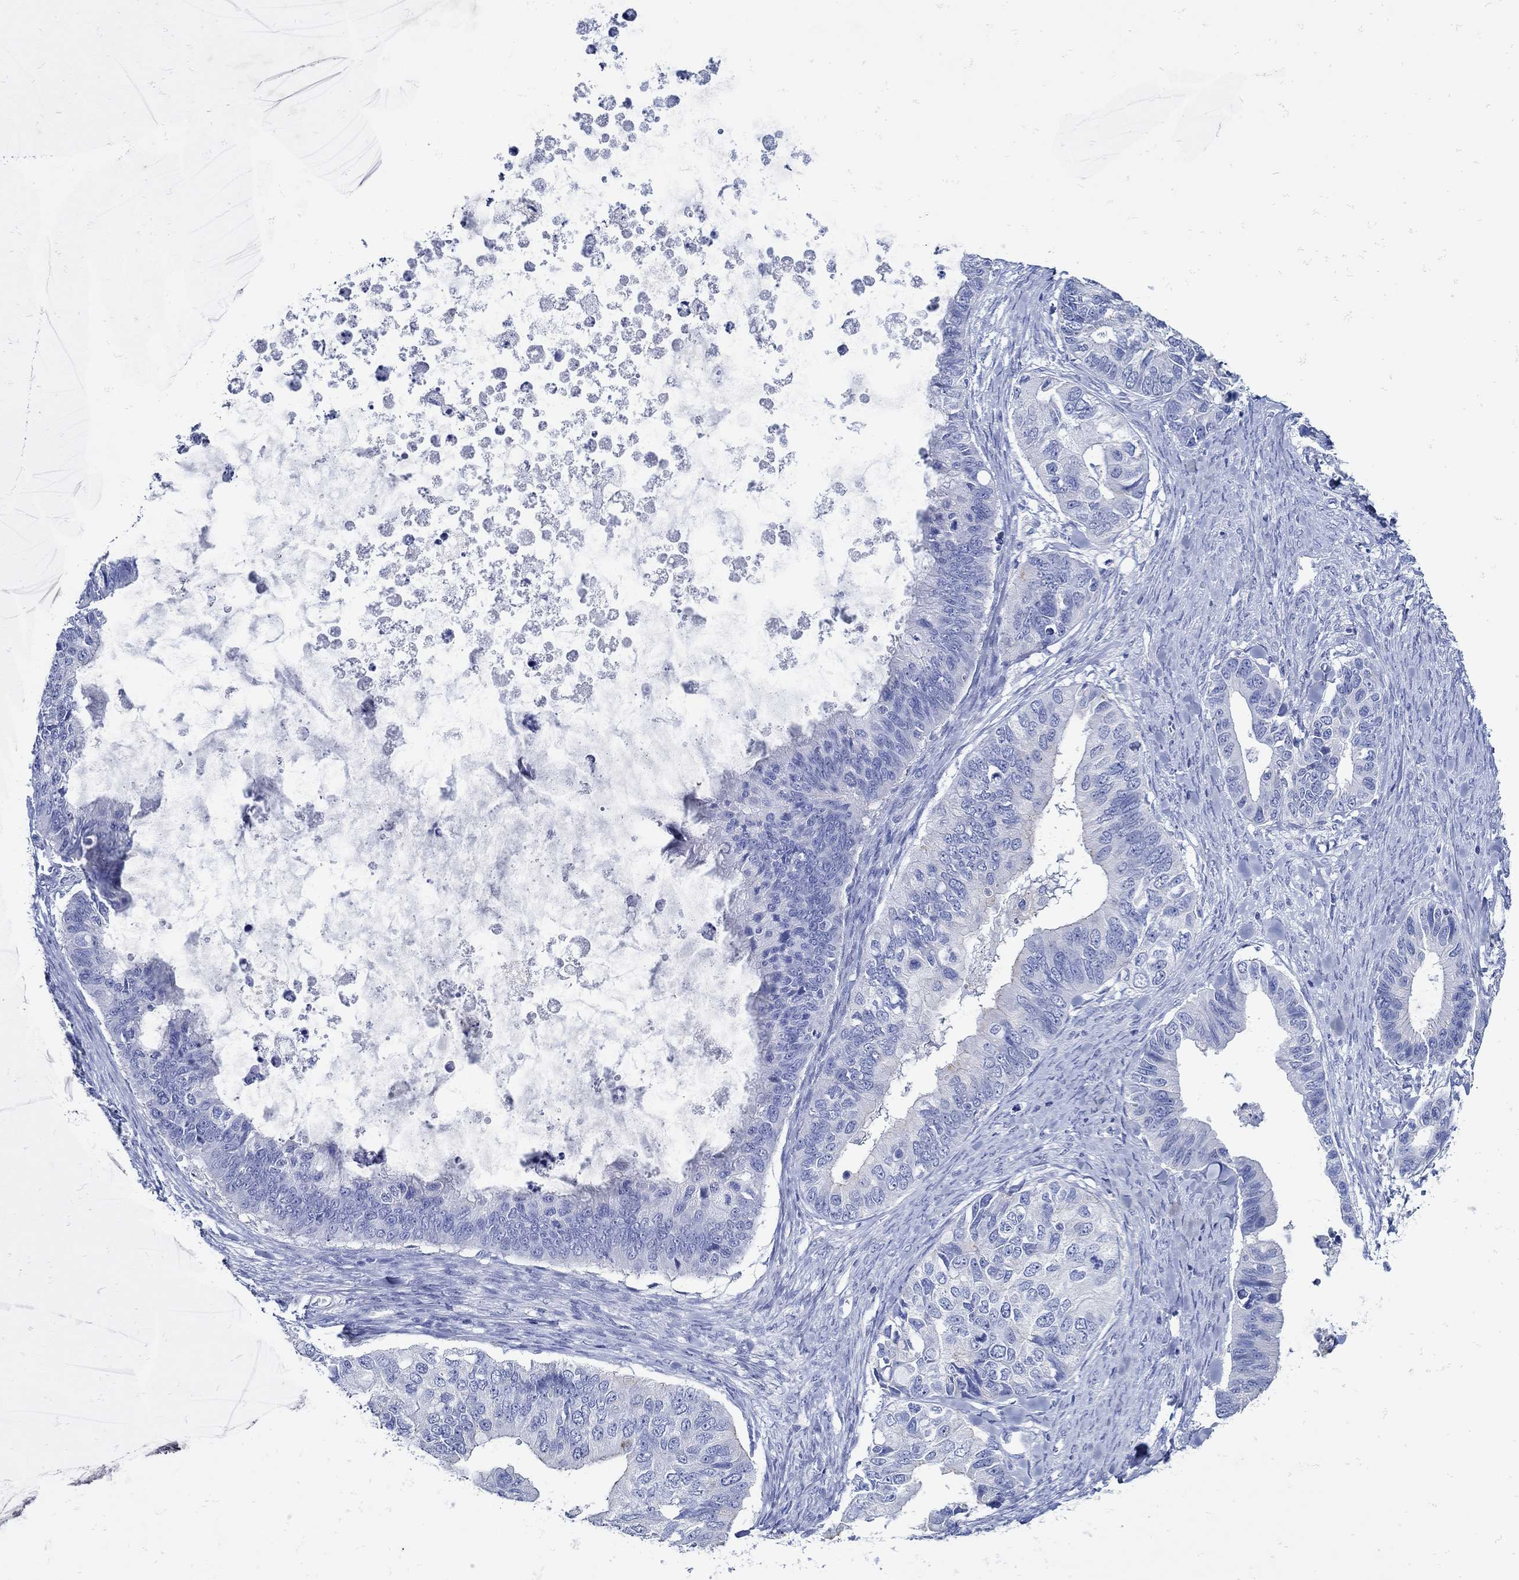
{"staining": {"intensity": "negative", "quantity": "none", "location": "none"}, "tissue": "ovarian cancer", "cell_type": "Tumor cells", "image_type": "cancer", "snomed": [{"axis": "morphology", "description": "Cystadenocarcinoma, mucinous, NOS"}, {"axis": "topography", "description": "Ovary"}], "caption": "The micrograph reveals no staining of tumor cells in mucinous cystadenocarcinoma (ovarian).", "gene": "NOS1", "patient": {"sex": "female", "age": 76}}